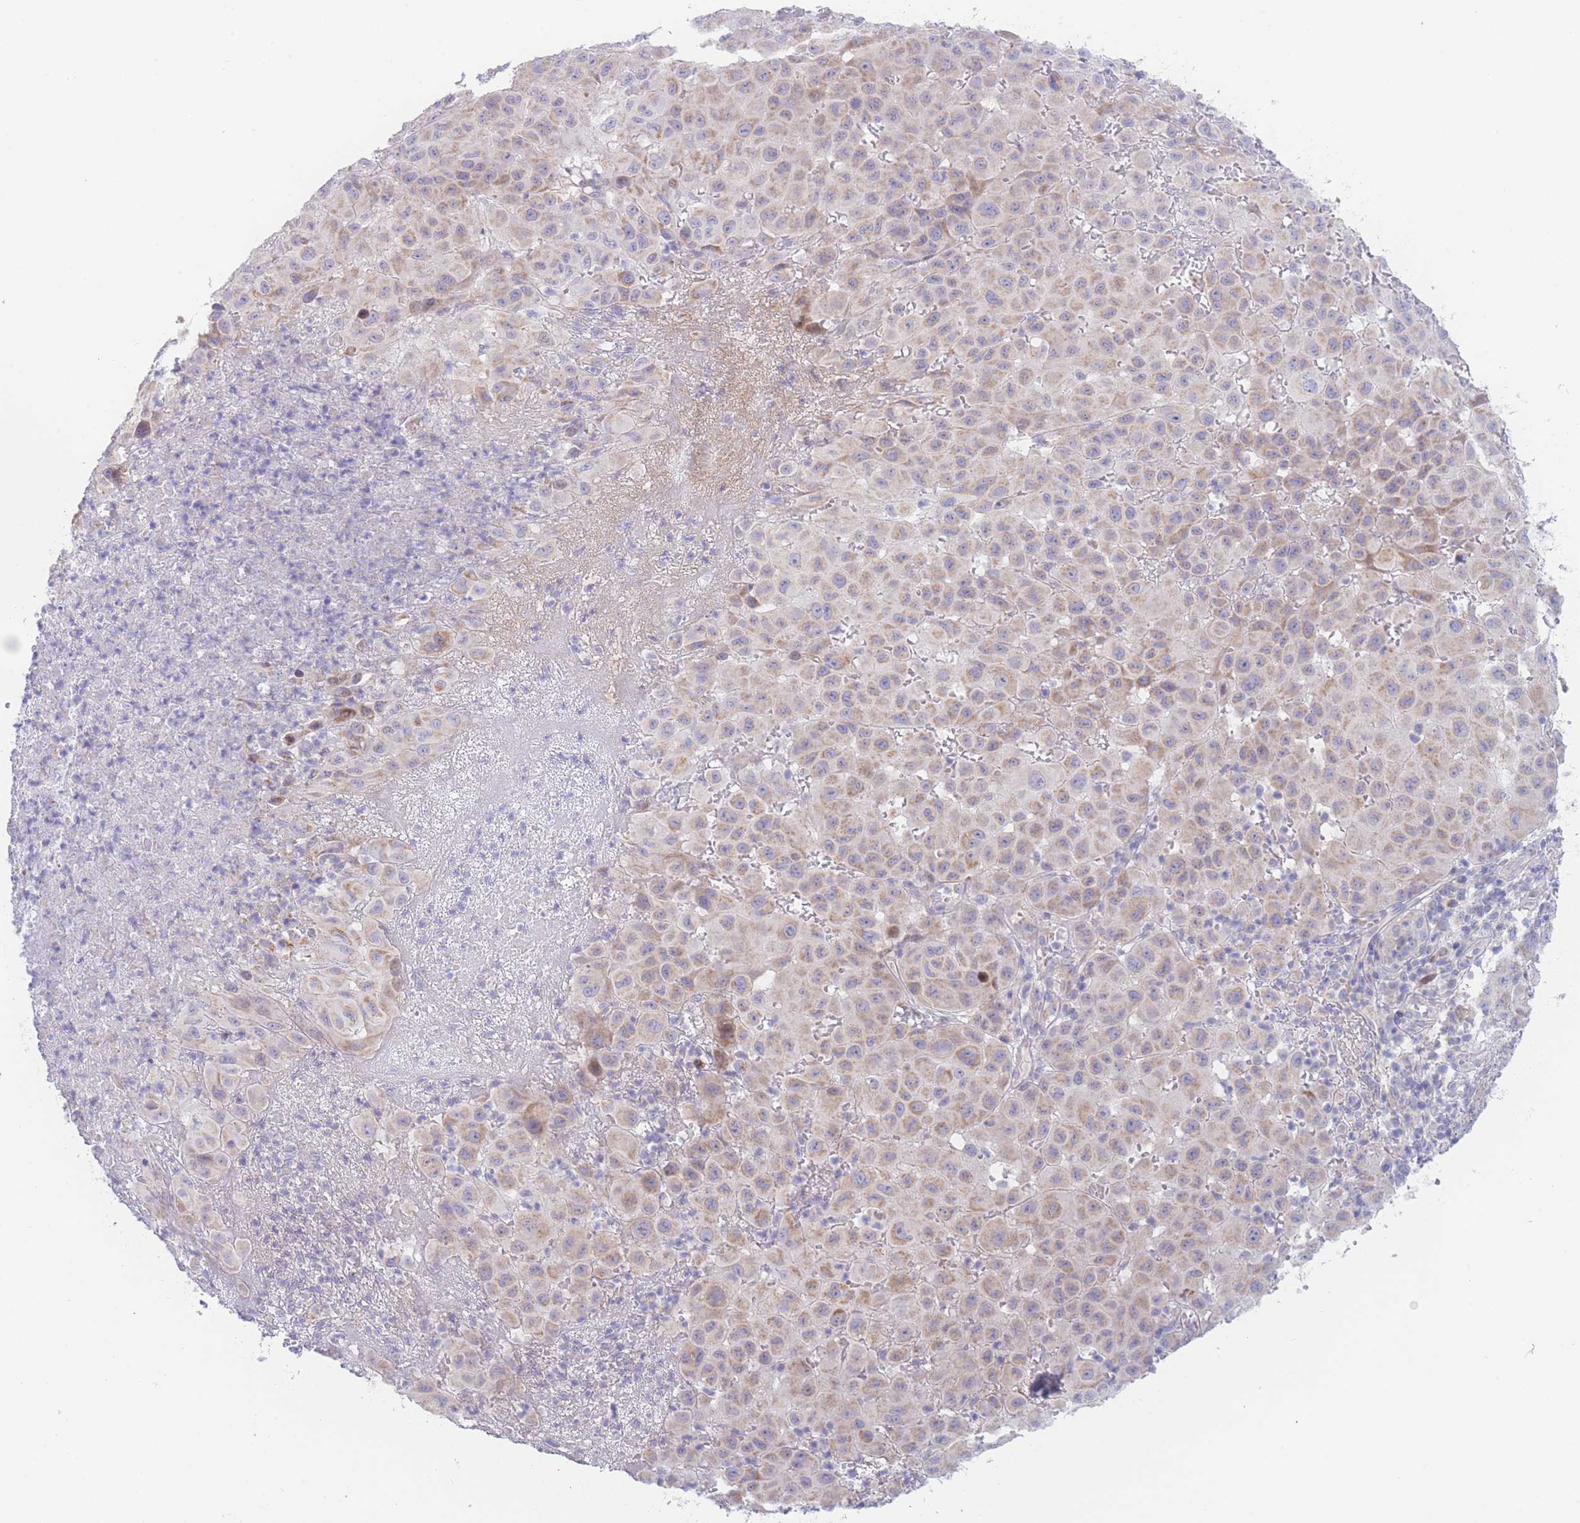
{"staining": {"intensity": "weak", "quantity": ">75%", "location": "cytoplasmic/membranous"}, "tissue": "melanoma", "cell_type": "Tumor cells", "image_type": "cancer", "snomed": [{"axis": "morphology", "description": "Malignant melanoma, NOS"}, {"axis": "topography", "description": "Skin"}], "caption": "An immunohistochemistry image of tumor tissue is shown. Protein staining in brown highlights weak cytoplasmic/membranous positivity in malignant melanoma within tumor cells.", "gene": "GPAM", "patient": {"sex": "male", "age": 73}}